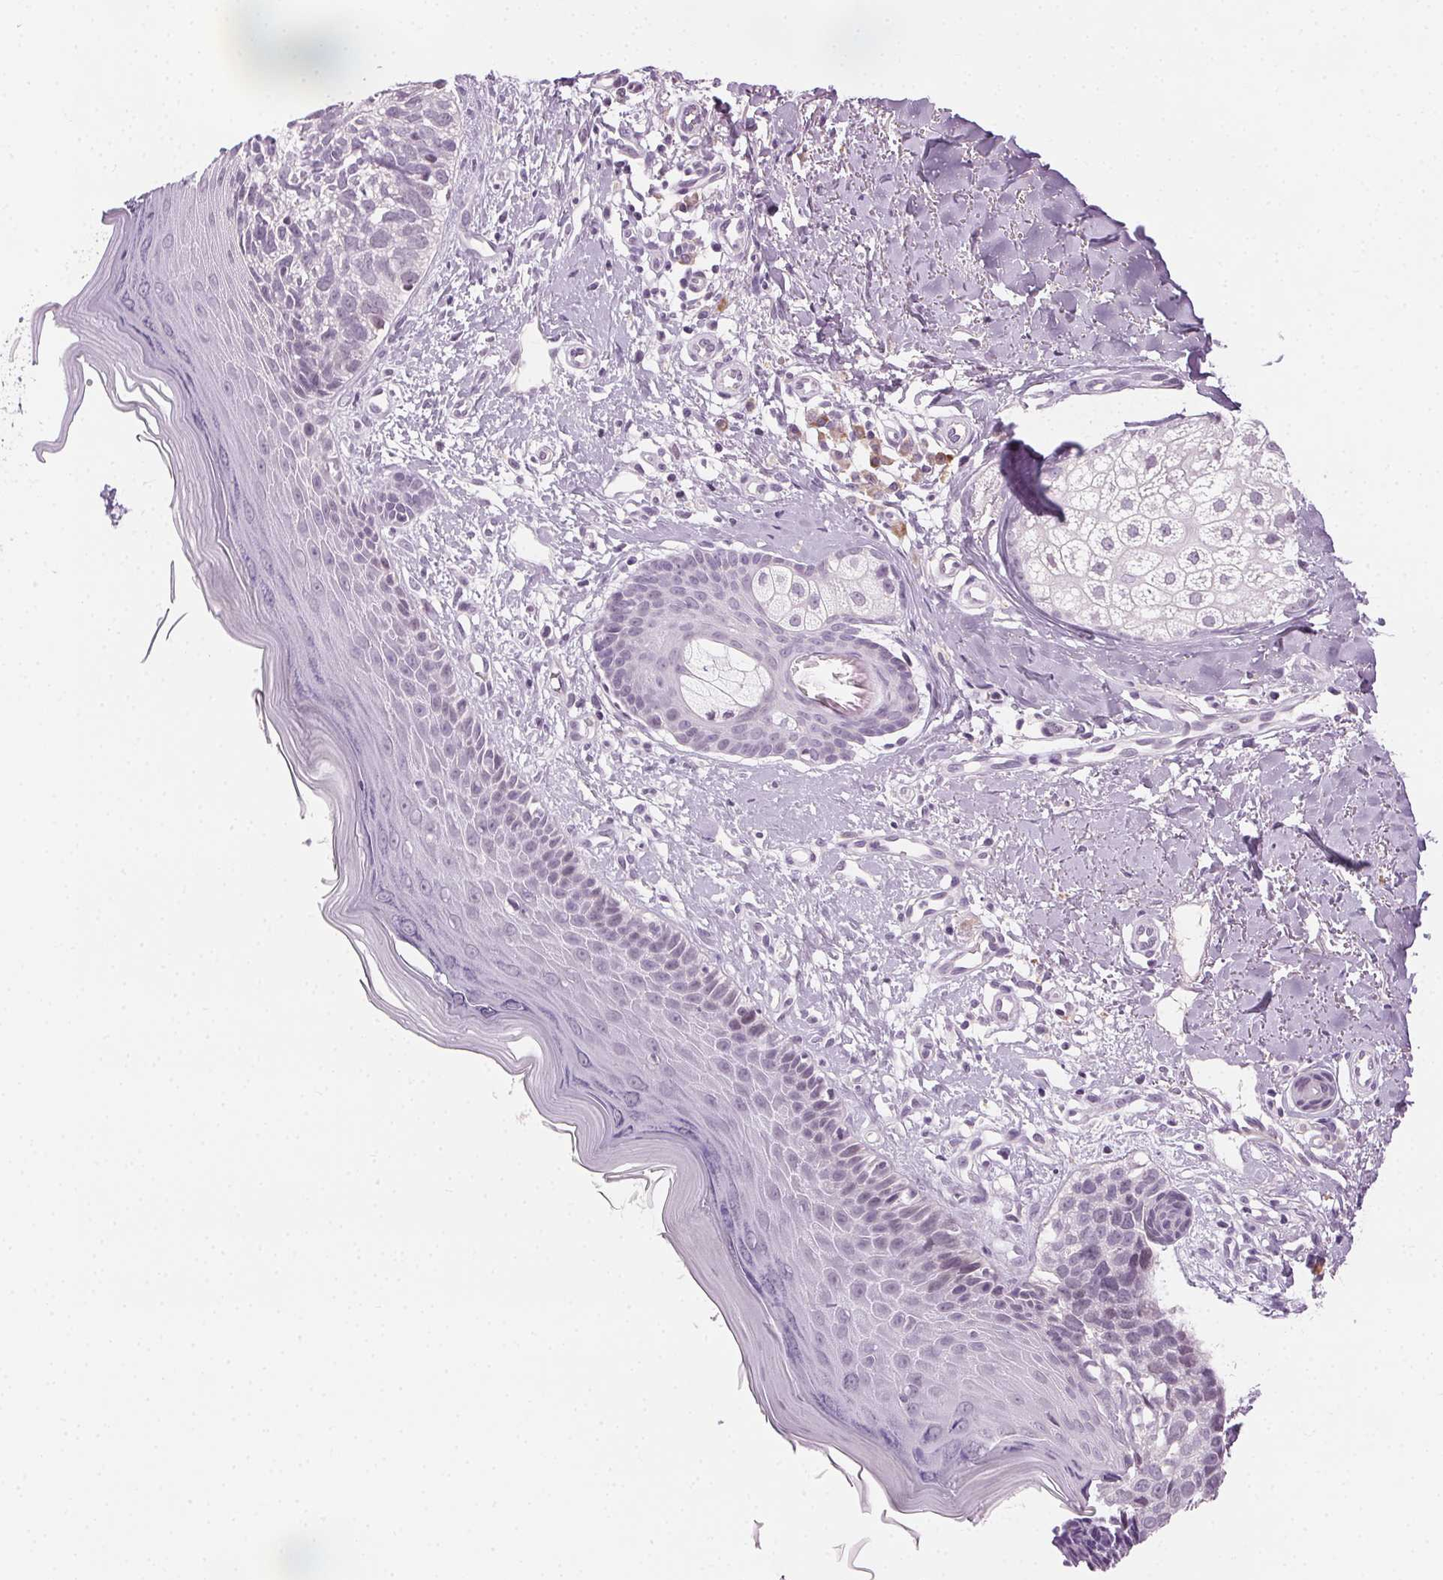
{"staining": {"intensity": "negative", "quantity": "none", "location": "none"}, "tissue": "skin cancer", "cell_type": "Tumor cells", "image_type": "cancer", "snomed": [{"axis": "morphology", "description": "Basal cell carcinoma"}, {"axis": "topography", "description": "Skin"}], "caption": "This image is of skin cancer (basal cell carcinoma) stained with immunohistochemistry (IHC) to label a protein in brown with the nuclei are counter-stained blue. There is no staining in tumor cells.", "gene": "HSF5", "patient": {"sex": "female", "age": 45}}